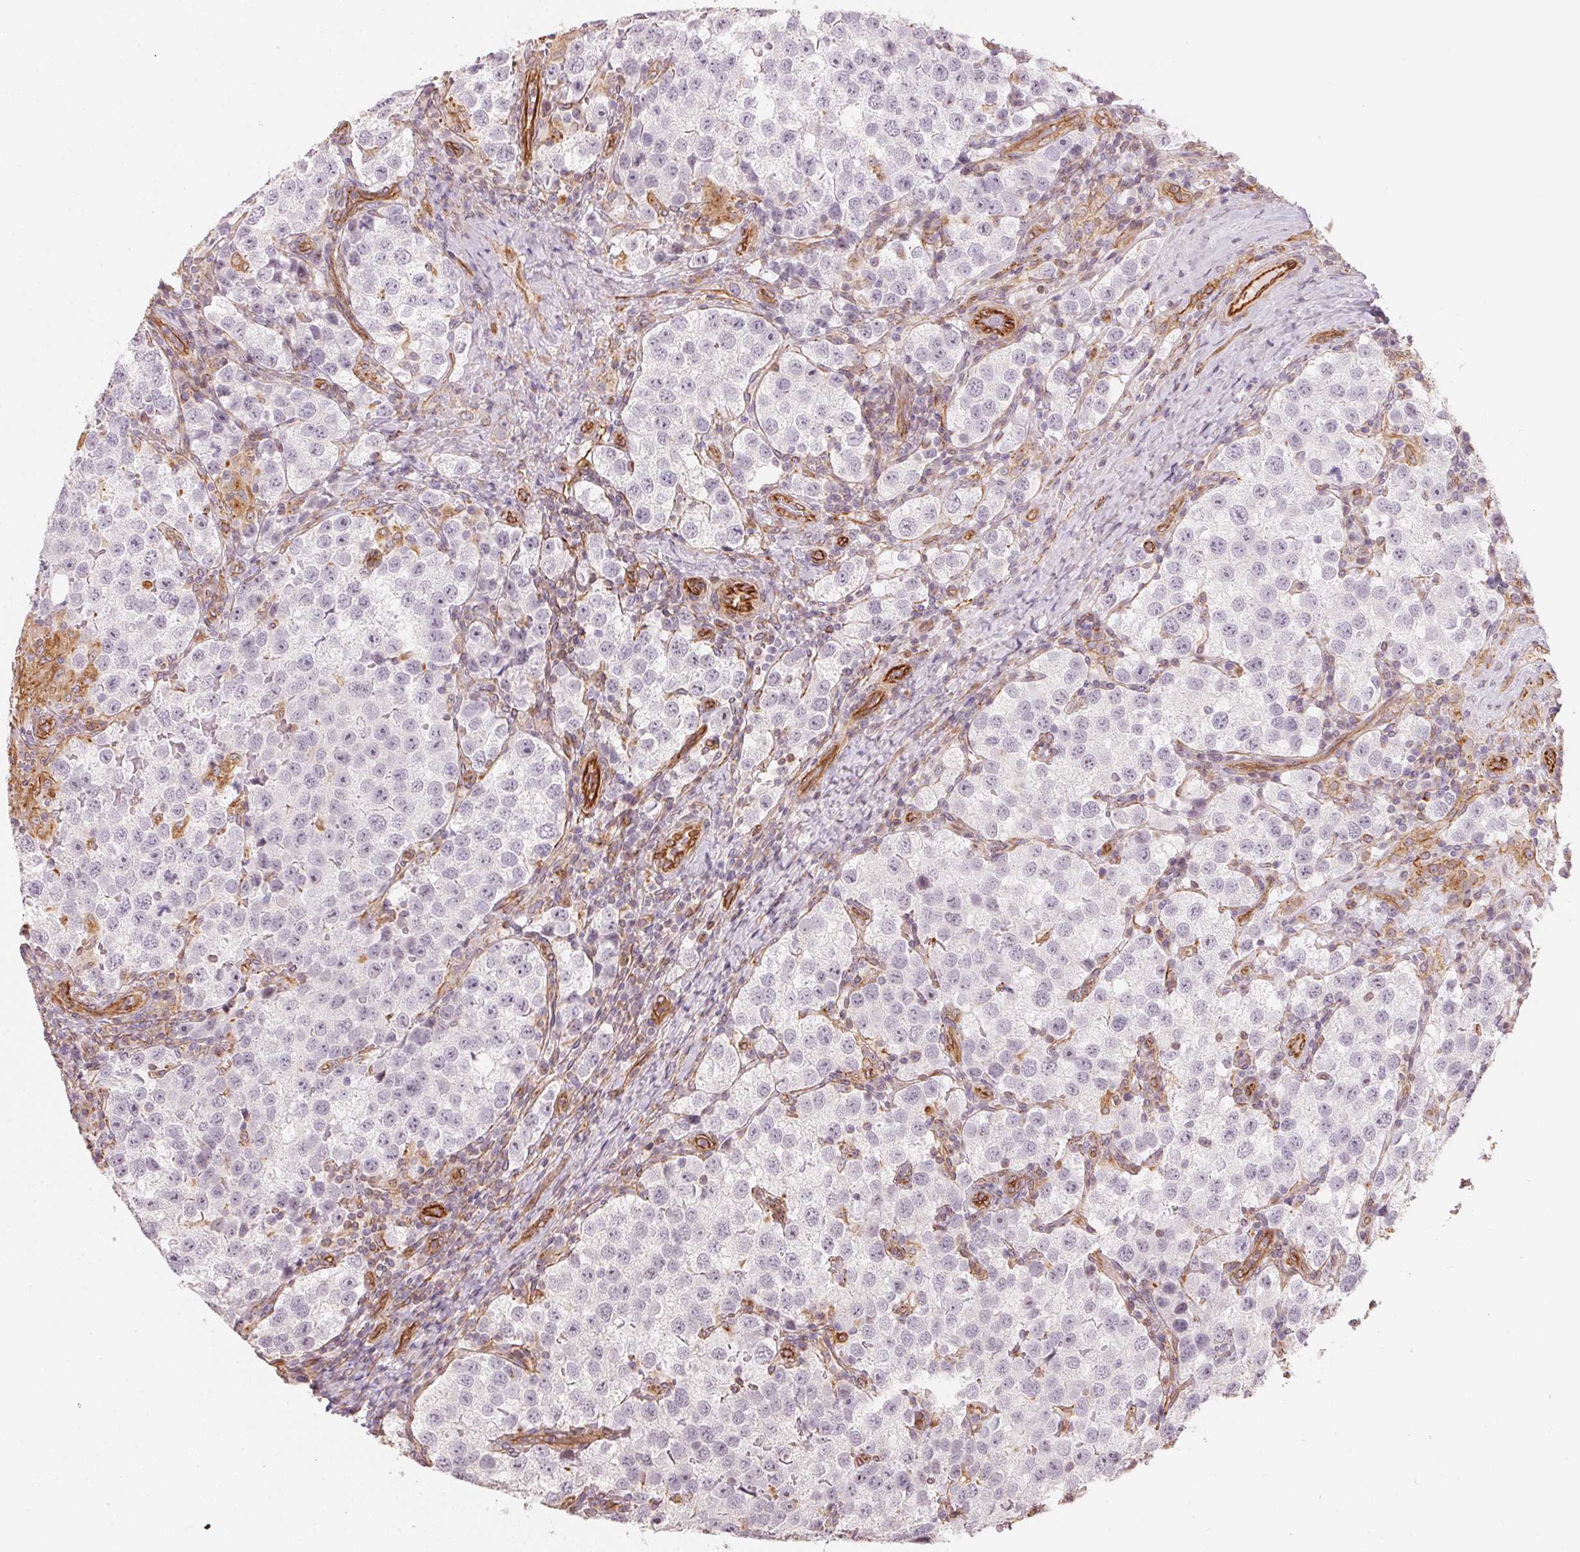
{"staining": {"intensity": "negative", "quantity": "none", "location": "none"}, "tissue": "testis cancer", "cell_type": "Tumor cells", "image_type": "cancer", "snomed": [{"axis": "morphology", "description": "Seminoma, NOS"}, {"axis": "topography", "description": "Testis"}], "caption": "The photomicrograph displays no staining of tumor cells in testis cancer.", "gene": "FOXR2", "patient": {"sex": "male", "age": 37}}